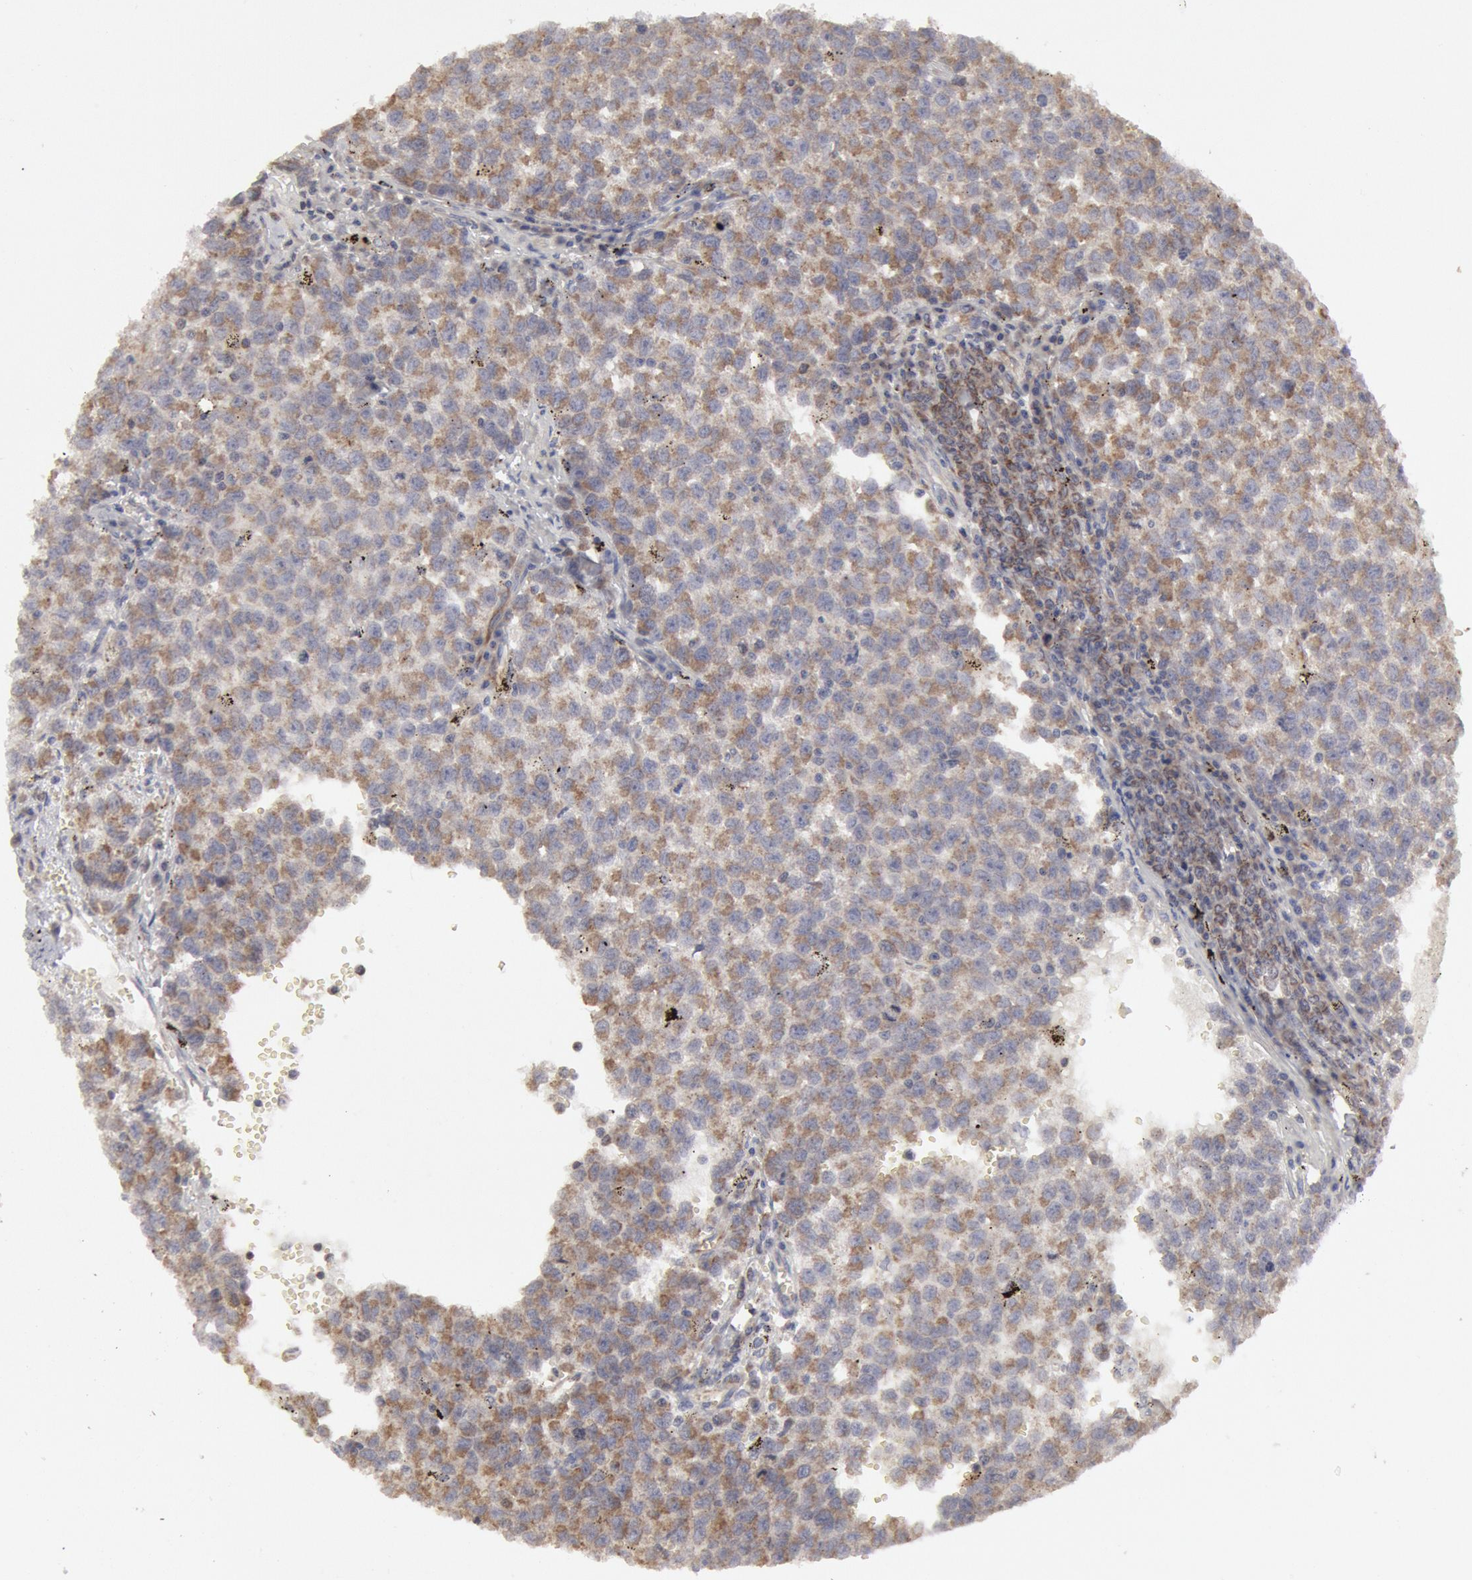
{"staining": {"intensity": "moderate", "quantity": ">75%", "location": "cytoplasmic/membranous"}, "tissue": "testis cancer", "cell_type": "Tumor cells", "image_type": "cancer", "snomed": [{"axis": "morphology", "description": "Seminoma, NOS"}, {"axis": "topography", "description": "Testis"}], "caption": "Brown immunohistochemical staining in testis cancer shows moderate cytoplasmic/membranous expression in approximately >75% of tumor cells.", "gene": "OSBPL8", "patient": {"sex": "male", "age": 35}}